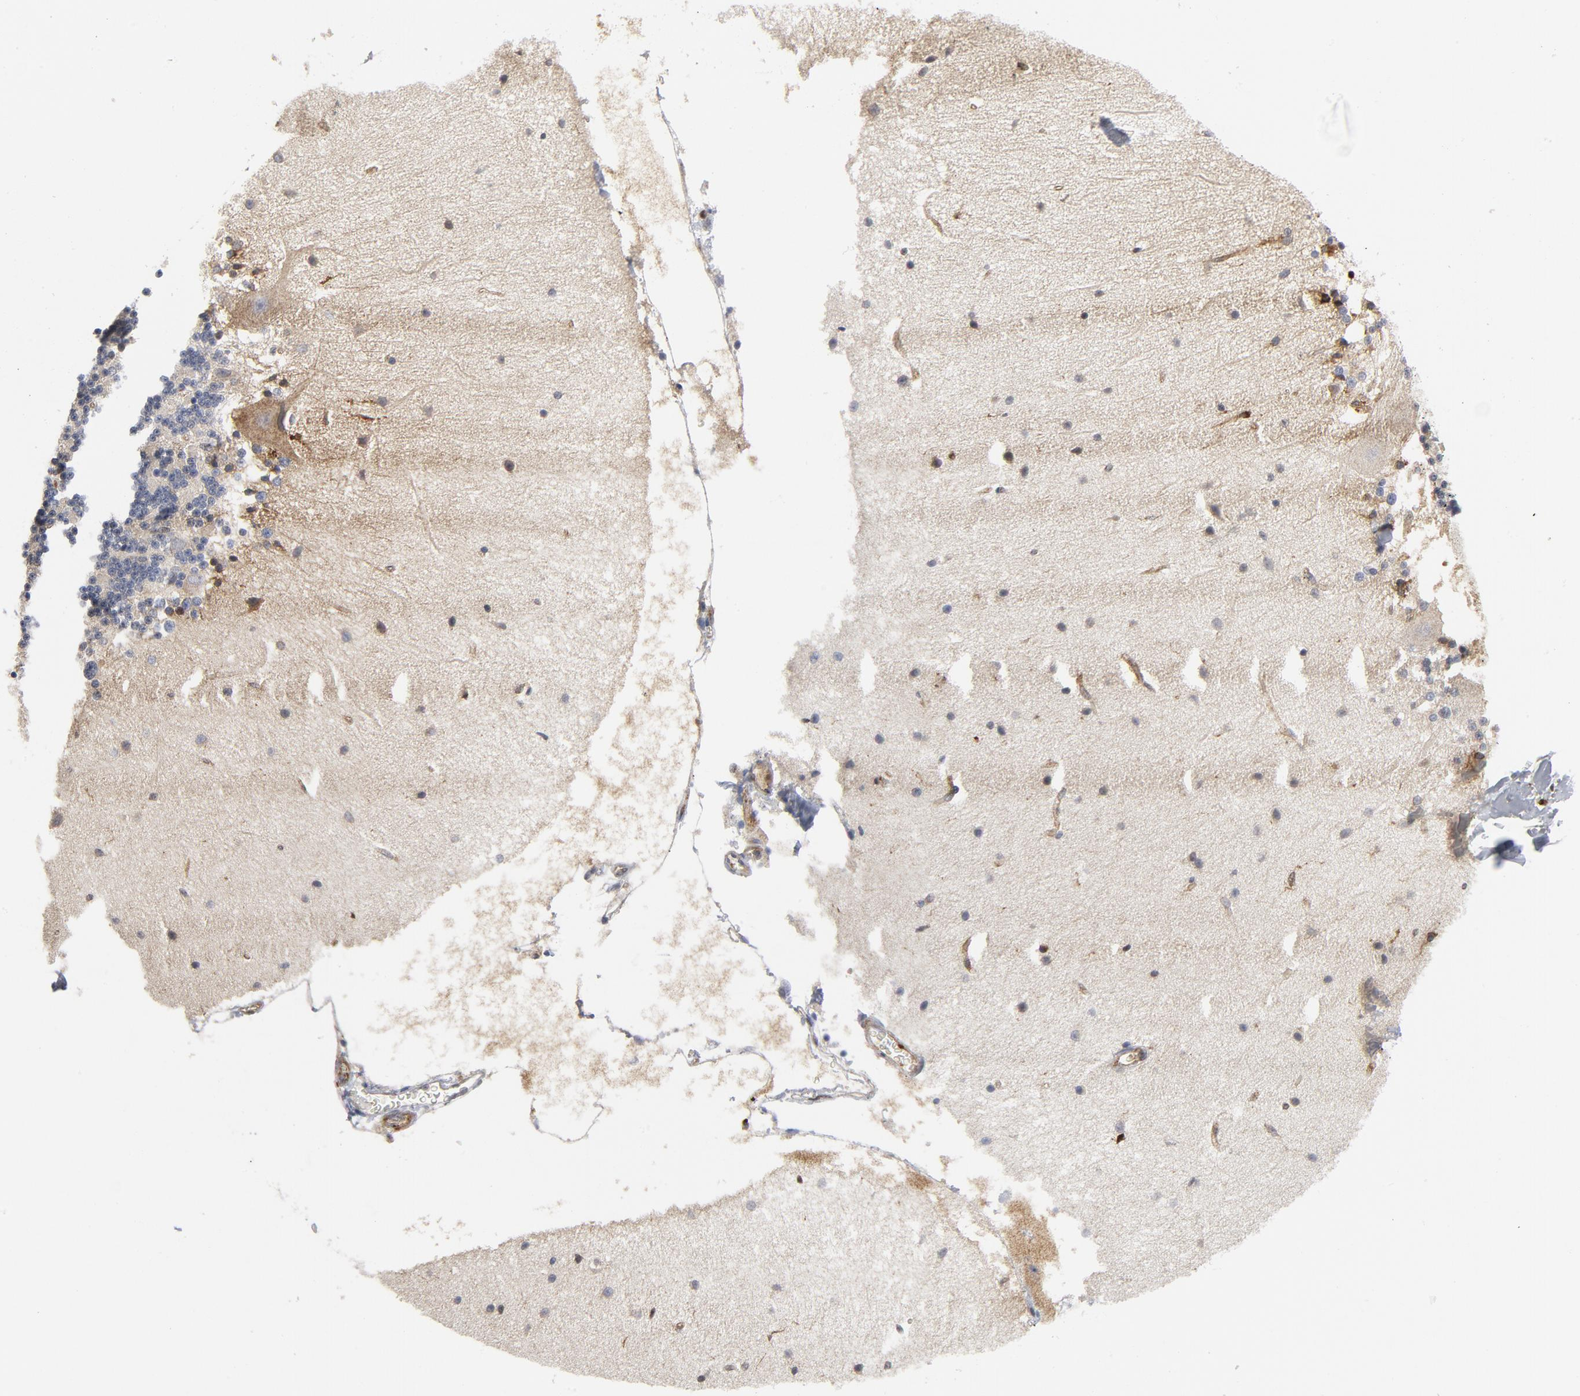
{"staining": {"intensity": "weak", "quantity": "<25%", "location": "cytoplasmic/membranous"}, "tissue": "cerebellum", "cell_type": "Cells in granular layer", "image_type": "normal", "snomed": [{"axis": "morphology", "description": "Normal tissue, NOS"}, {"axis": "topography", "description": "Cerebellum"}], "caption": "A photomicrograph of cerebellum stained for a protein exhibits no brown staining in cells in granular layer. Brightfield microscopy of immunohistochemistry (IHC) stained with DAB (3,3'-diaminobenzidine) (brown) and hematoxylin (blue), captured at high magnification.", "gene": "YES1", "patient": {"sex": "female", "age": 54}}